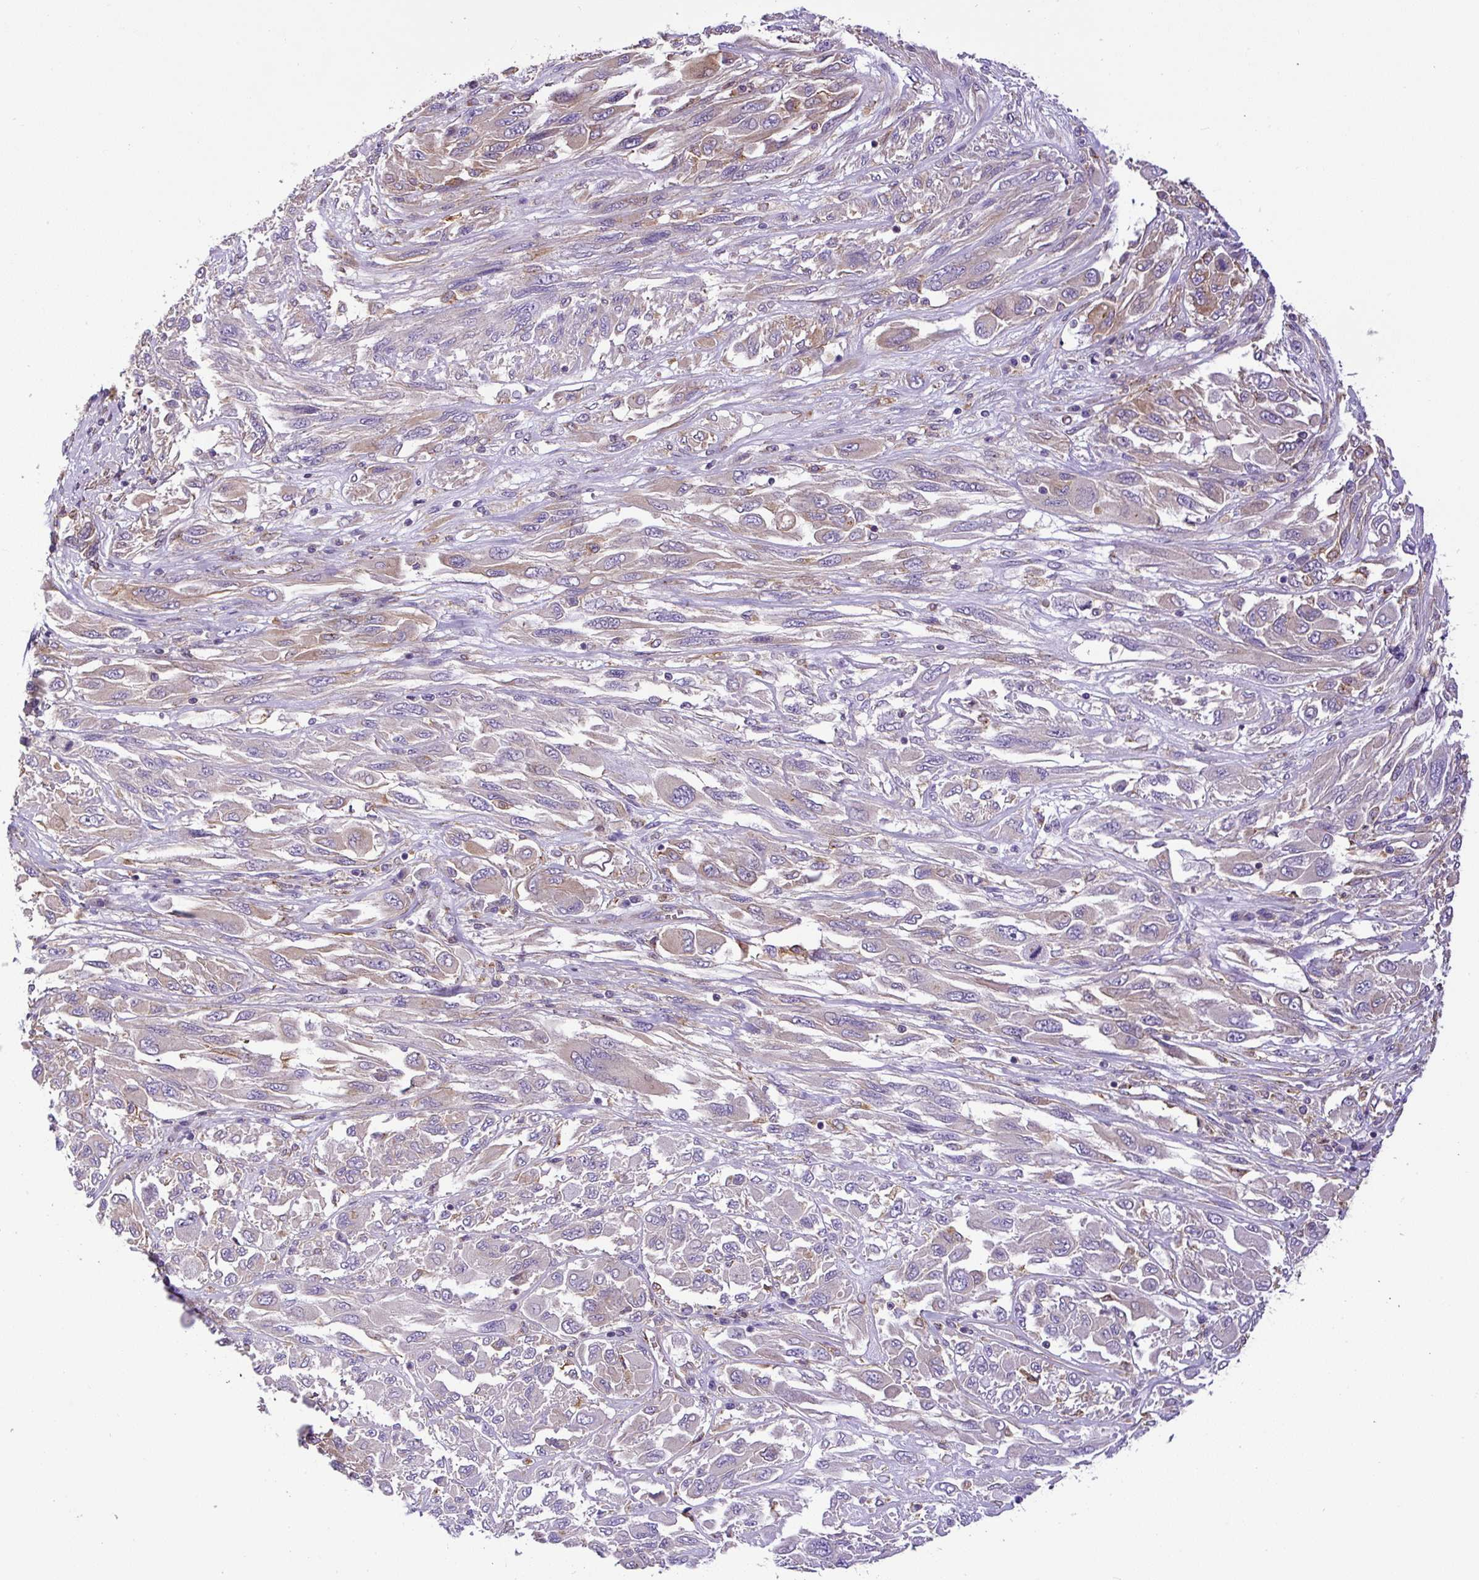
{"staining": {"intensity": "weak", "quantity": "25%-75%", "location": "cytoplasmic/membranous"}, "tissue": "melanoma", "cell_type": "Tumor cells", "image_type": "cancer", "snomed": [{"axis": "morphology", "description": "Malignant melanoma, NOS"}, {"axis": "topography", "description": "Skin"}], "caption": "This is a micrograph of immunohistochemistry staining of malignant melanoma, which shows weak positivity in the cytoplasmic/membranous of tumor cells.", "gene": "DCTN1", "patient": {"sex": "female", "age": 91}}